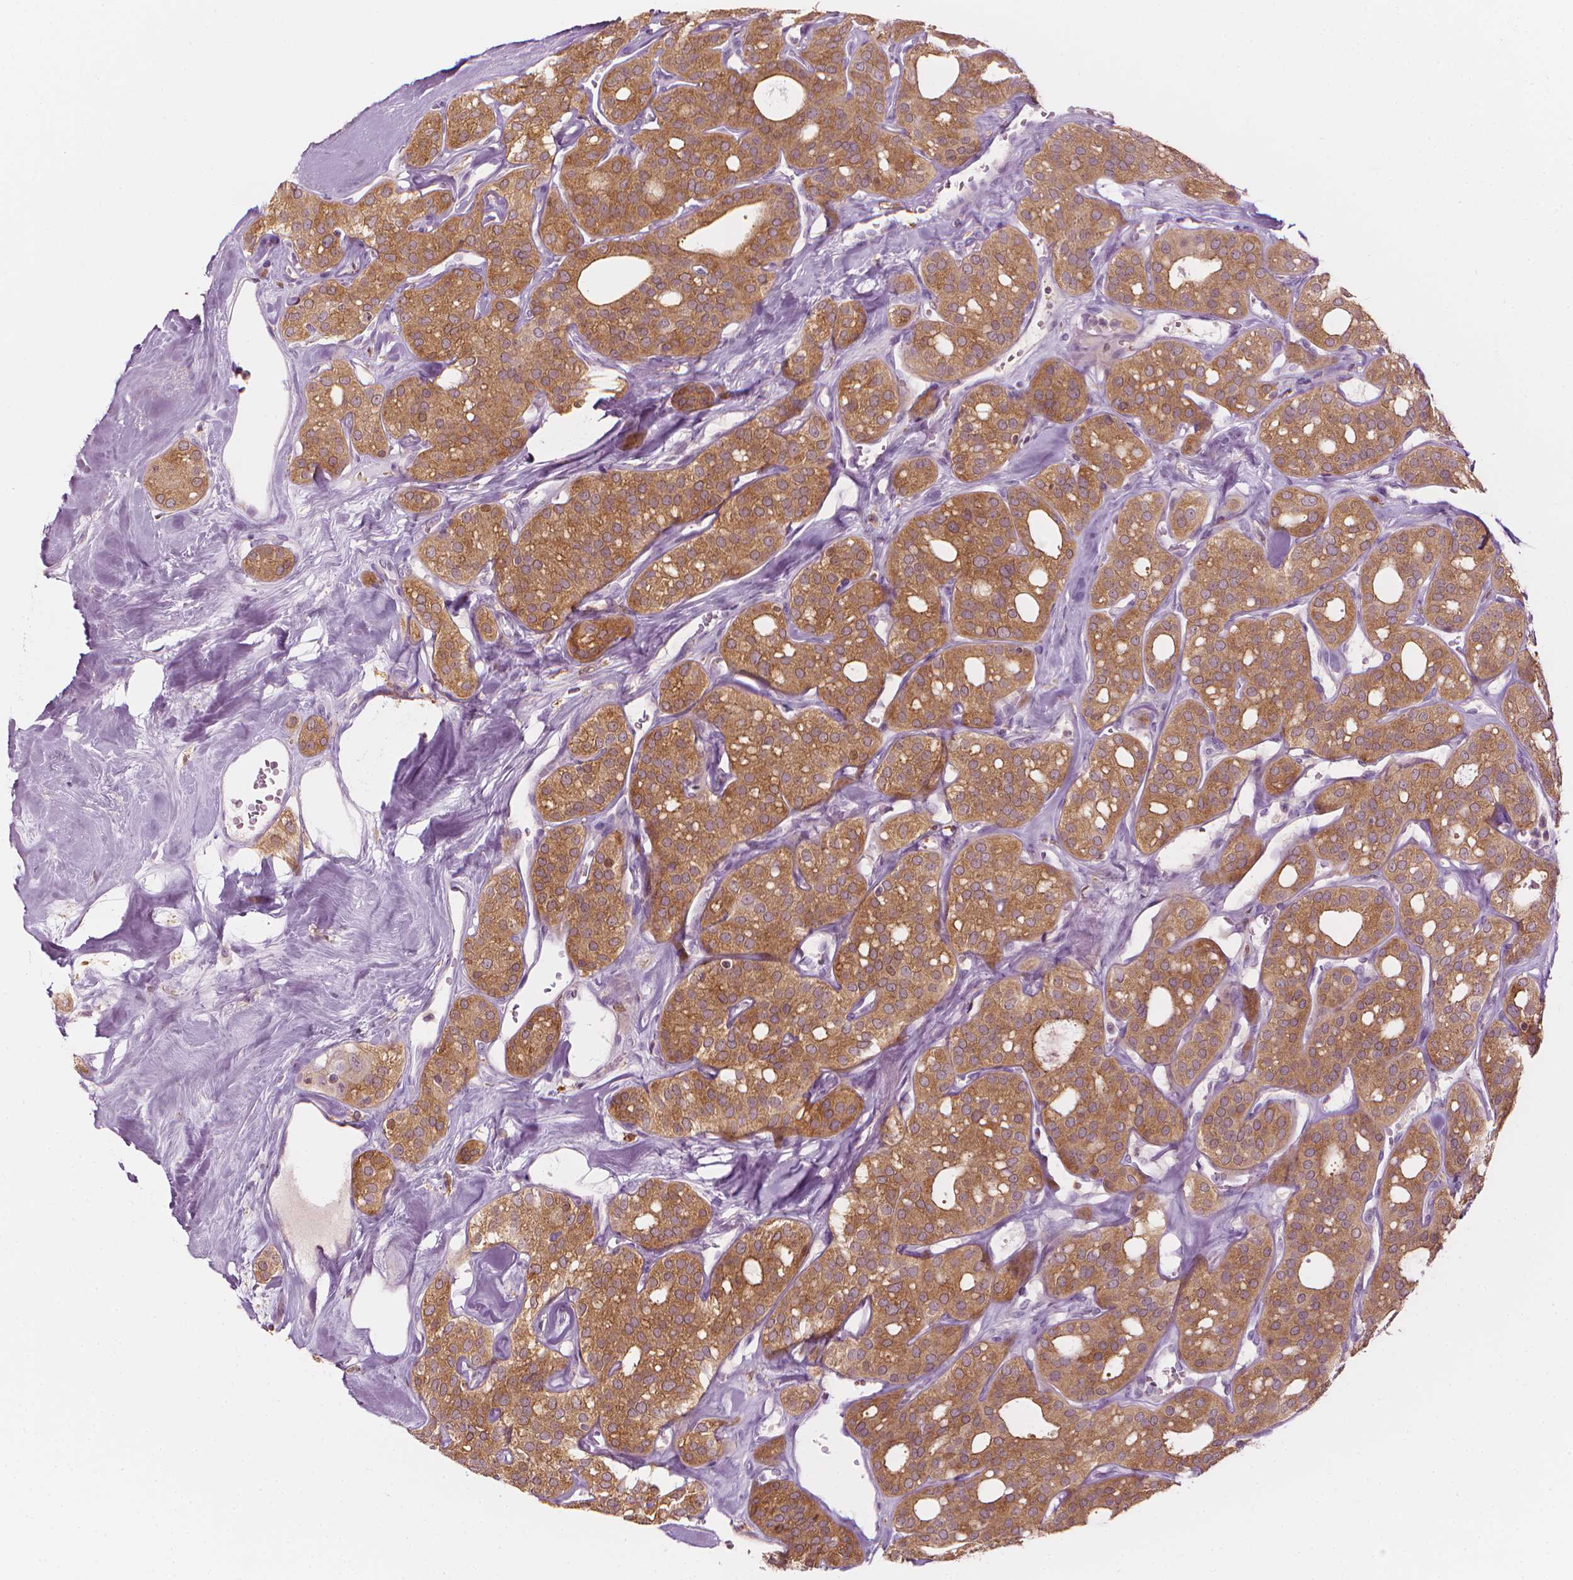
{"staining": {"intensity": "moderate", "quantity": ">75%", "location": "cytoplasmic/membranous"}, "tissue": "thyroid cancer", "cell_type": "Tumor cells", "image_type": "cancer", "snomed": [{"axis": "morphology", "description": "Follicular adenoma carcinoma, NOS"}, {"axis": "topography", "description": "Thyroid gland"}], "caption": "An image of thyroid follicular adenoma carcinoma stained for a protein displays moderate cytoplasmic/membranous brown staining in tumor cells. (Stains: DAB (3,3'-diaminobenzidine) in brown, nuclei in blue, Microscopy: brightfield microscopy at high magnification).", "gene": "SHMT1", "patient": {"sex": "male", "age": 75}}